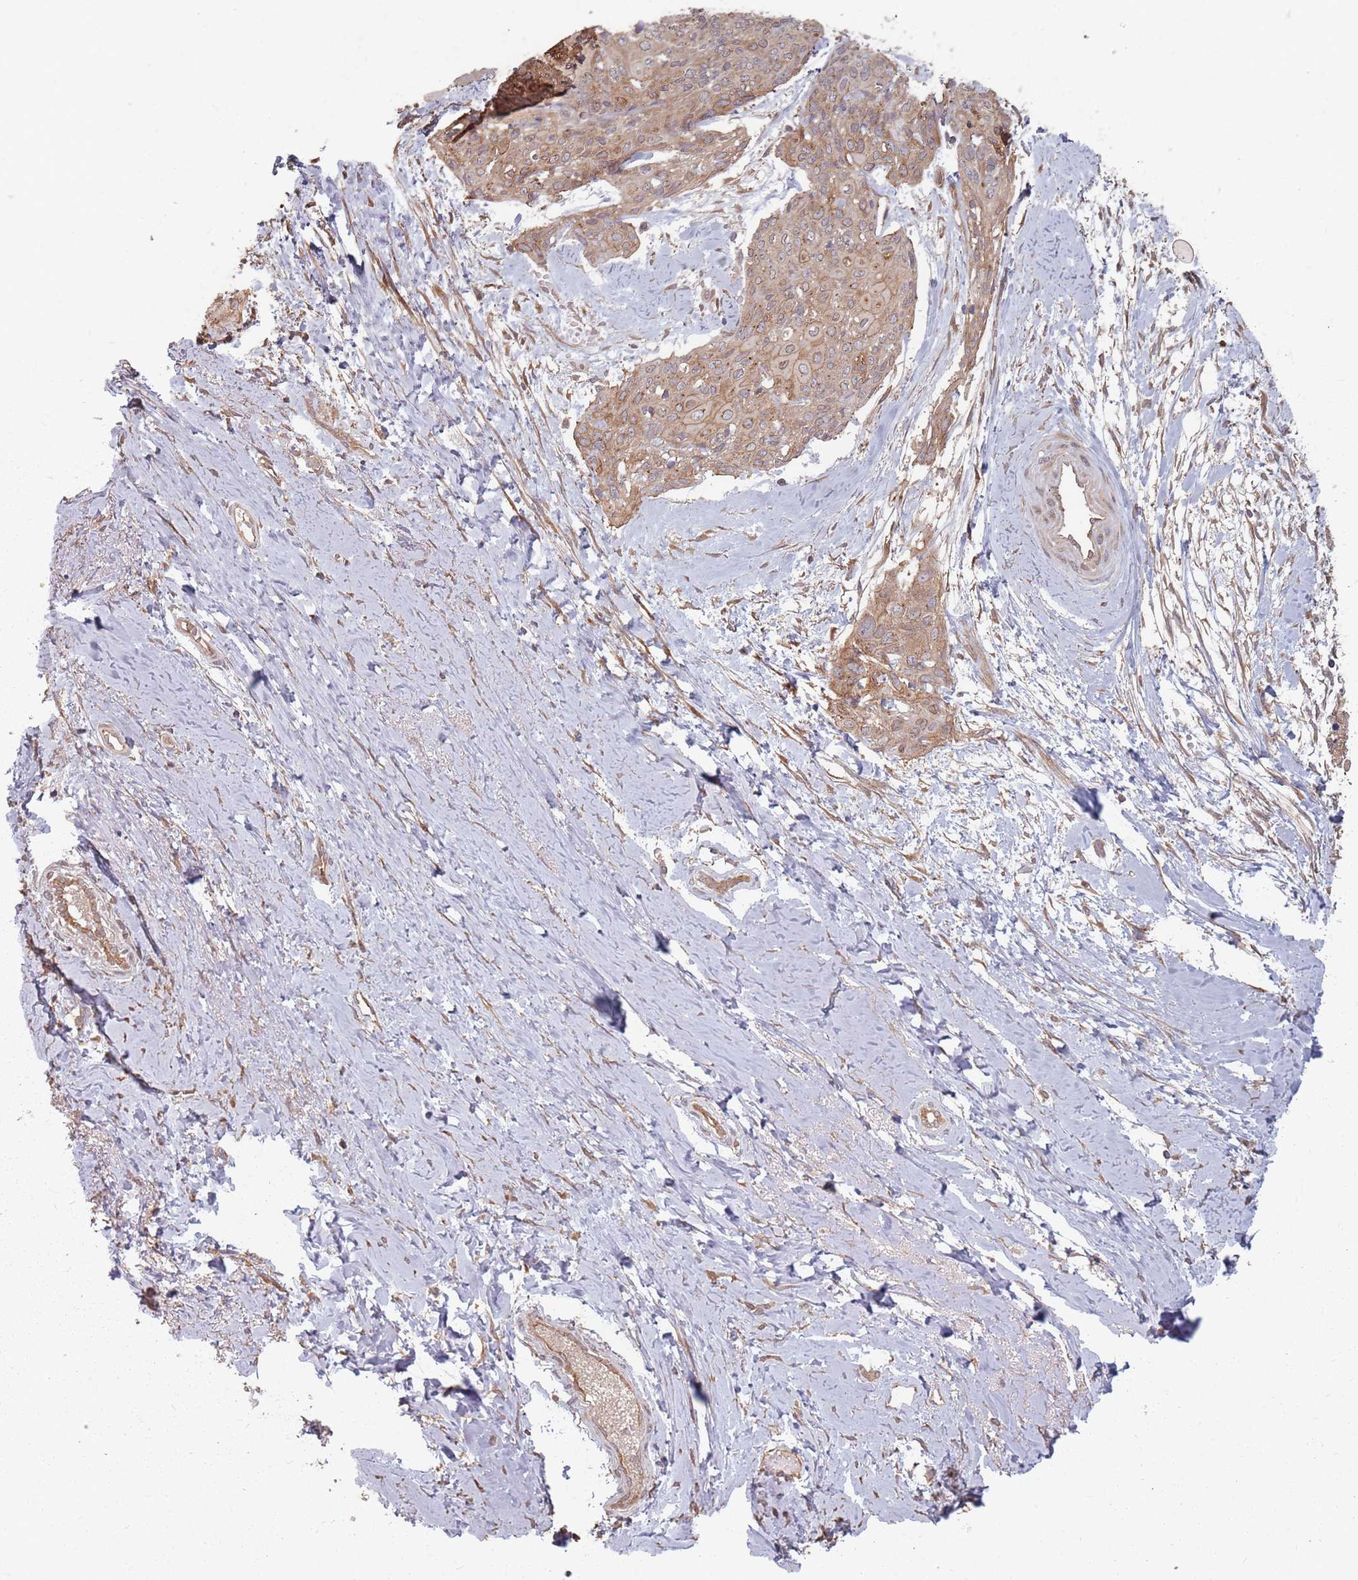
{"staining": {"intensity": "moderate", "quantity": ">75%", "location": "cytoplasmic/membranous"}, "tissue": "skin cancer", "cell_type": "Tumor cells", "image_type": "cancer", "snomed": [{"axis": "morphology", "description": "Squamous cell carcinoma, NOS"}, {"axis": "topography", "description": "Skin"}, {"axis": "topography", "description": "Vulva"}], "caption": "Skin squamous cell carcinoma stained with IHC demonstrates moderate cytoplasmic/membranous staining in approximately >75% of tumor cells.", "gene": "C3orf14", "patient": {"sex": "female", "age": 85}}